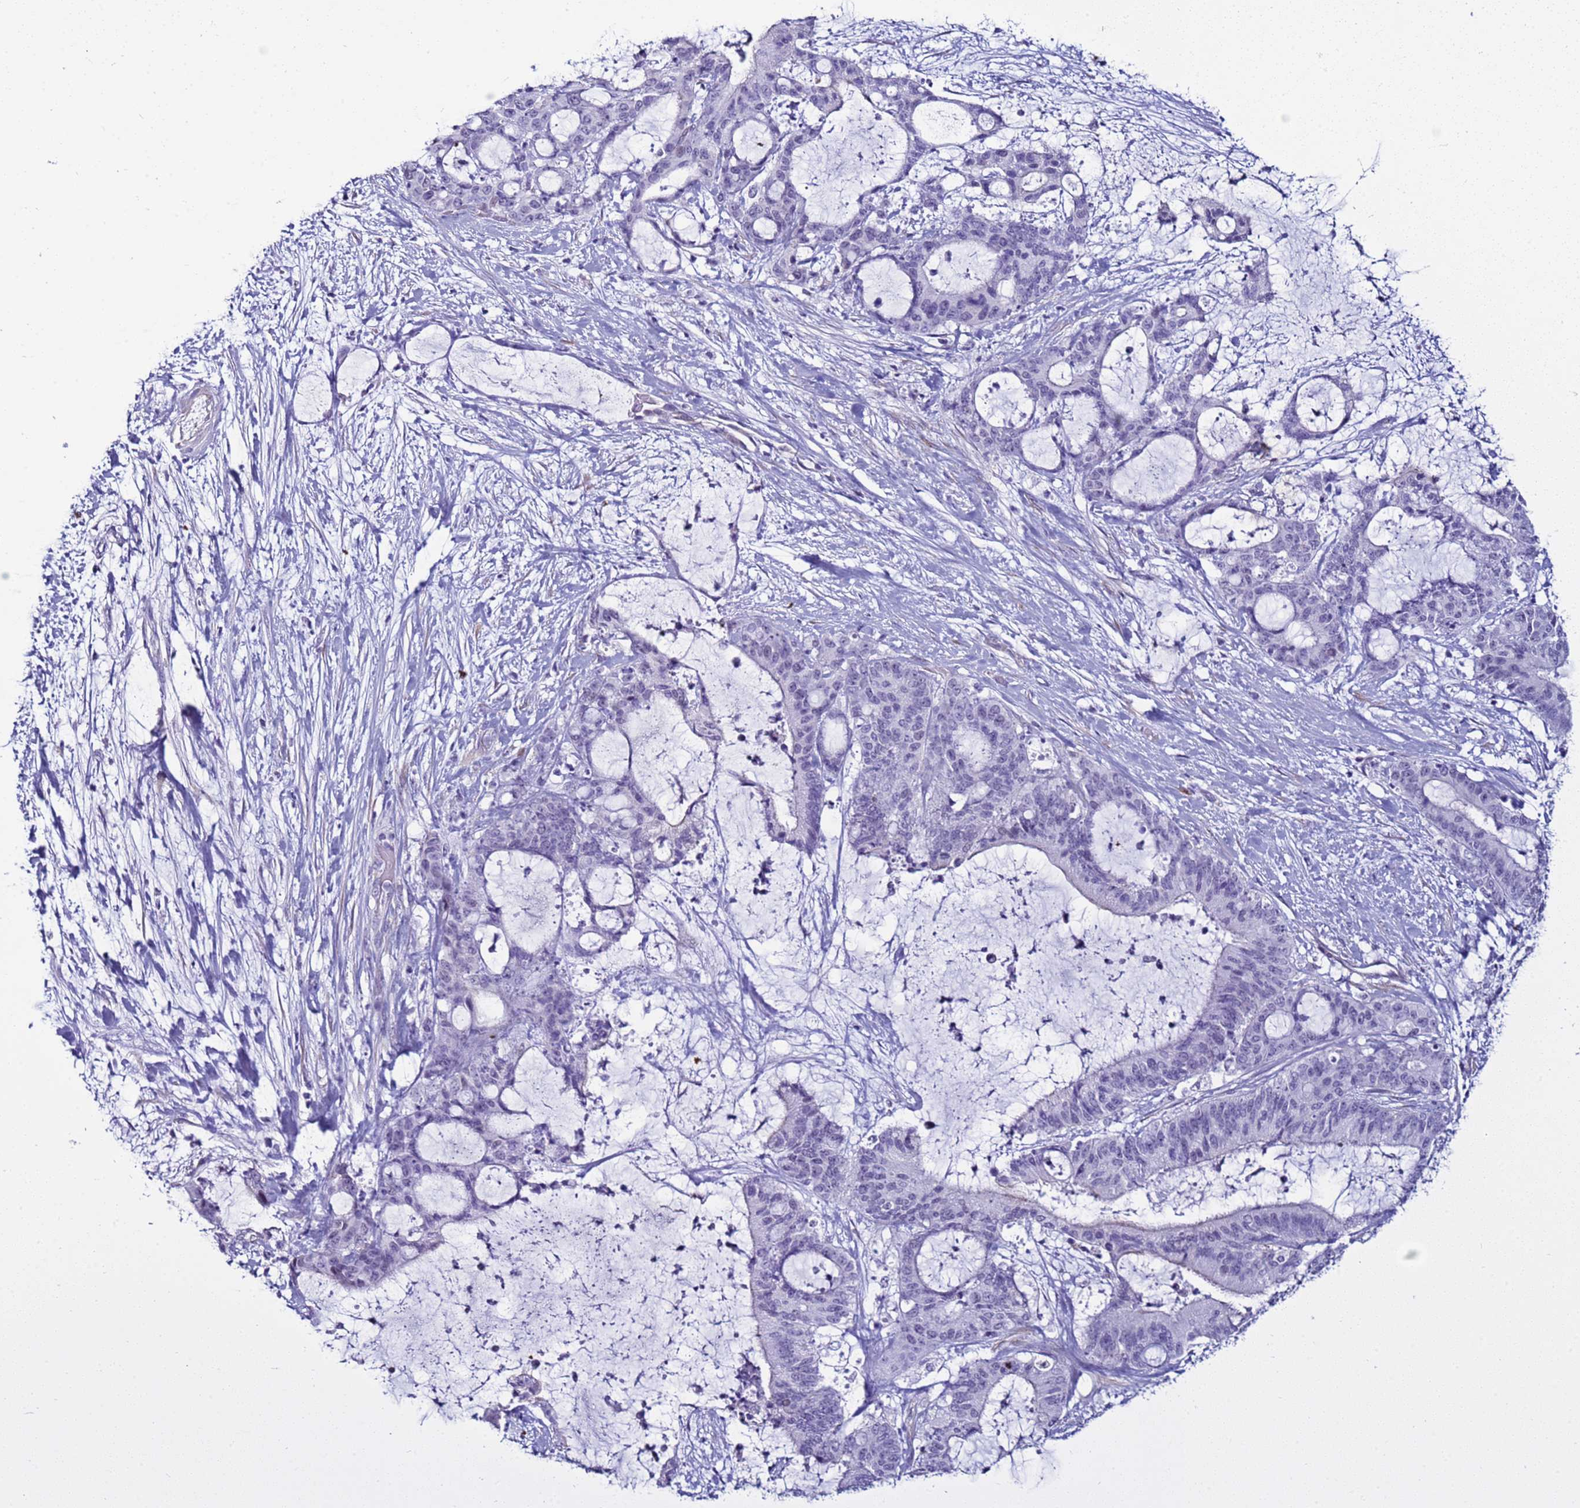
{"staining": {"intensity": "negative", "quantity": "none", "location": "none"}, "tissue": "liver cancer", "cell_type": "Tumor cells", "image_type": "cancer", "snomed": [{"axis": "morphology", "description": "Normal tissue, NOS"}, {"axis": "morphology", "description": "Cholangiocarcinoma"}, {"axis": "topography", "description": "Liver"}, {"axis": "topography", "description": "Peripheral nerve tissue"}], "caption": "Immunohistochemical staining of human liver cancer (cholangiocarcinoma) demonstrates no significant staining in tumor cells. The staining is performed using DAB brown chromogen with nuclei counter-stained in using hematoxylin.", "gene": "LRRC10B", "patient": {"sex": "female", "age": 73}}